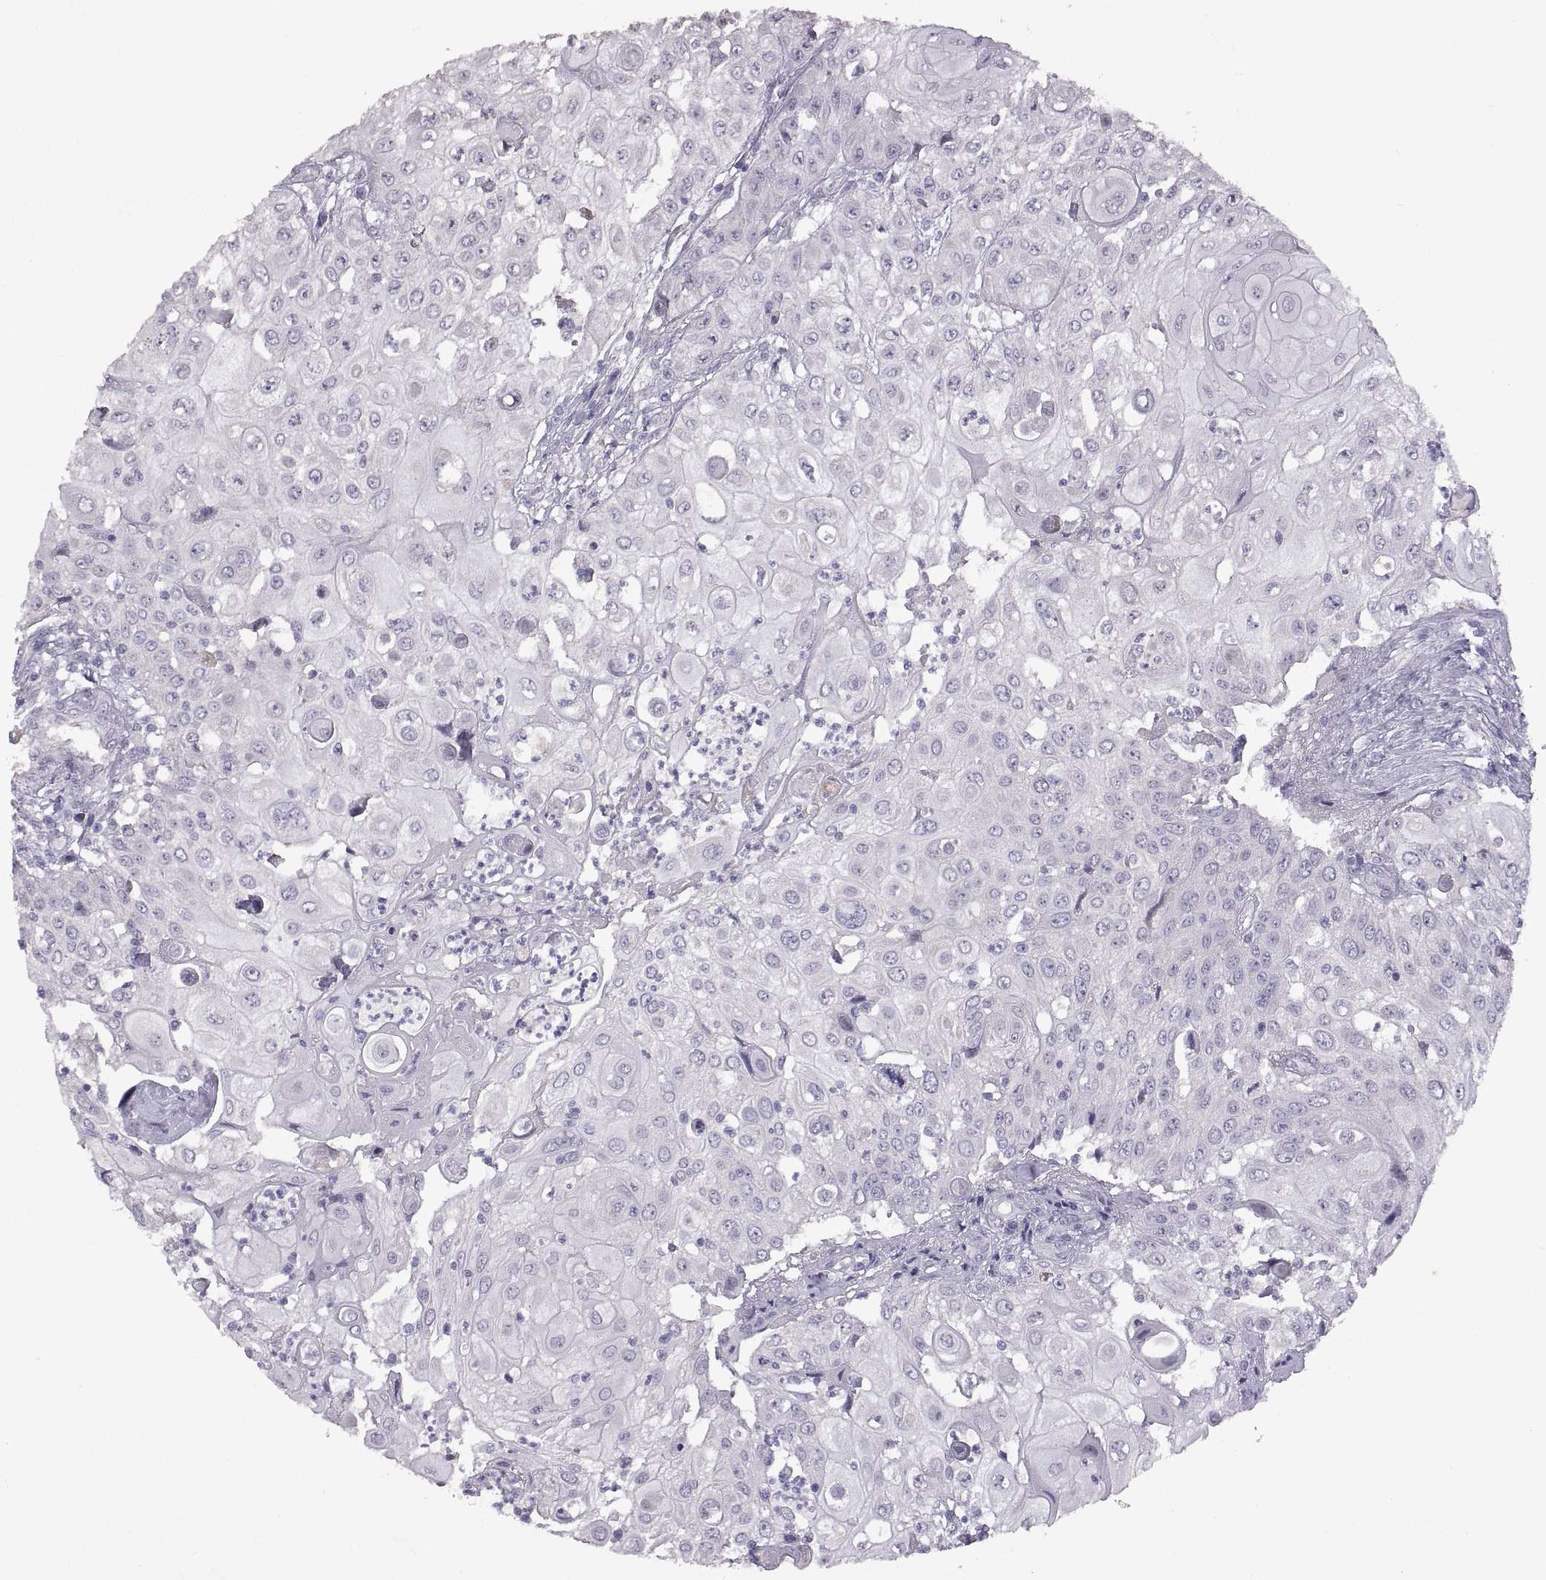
{"staining": {"intensity": "negative", "quantity": "none", "location": "none"}, "tissue": "urothelial cancer", "cell_type": "Tumor cells", "image_type": "cancer", "snomed": [{"axis": "morphology", "description": "Urothelial carcinoma, High grade"}, {"axis": "topography", "description": "Urinary bladder"}], "caption": "Tumor cells show no significant positivity in urothelial cancer.", "gene": "DEFB136", "patient": {"sex": "female", "age": 79}}